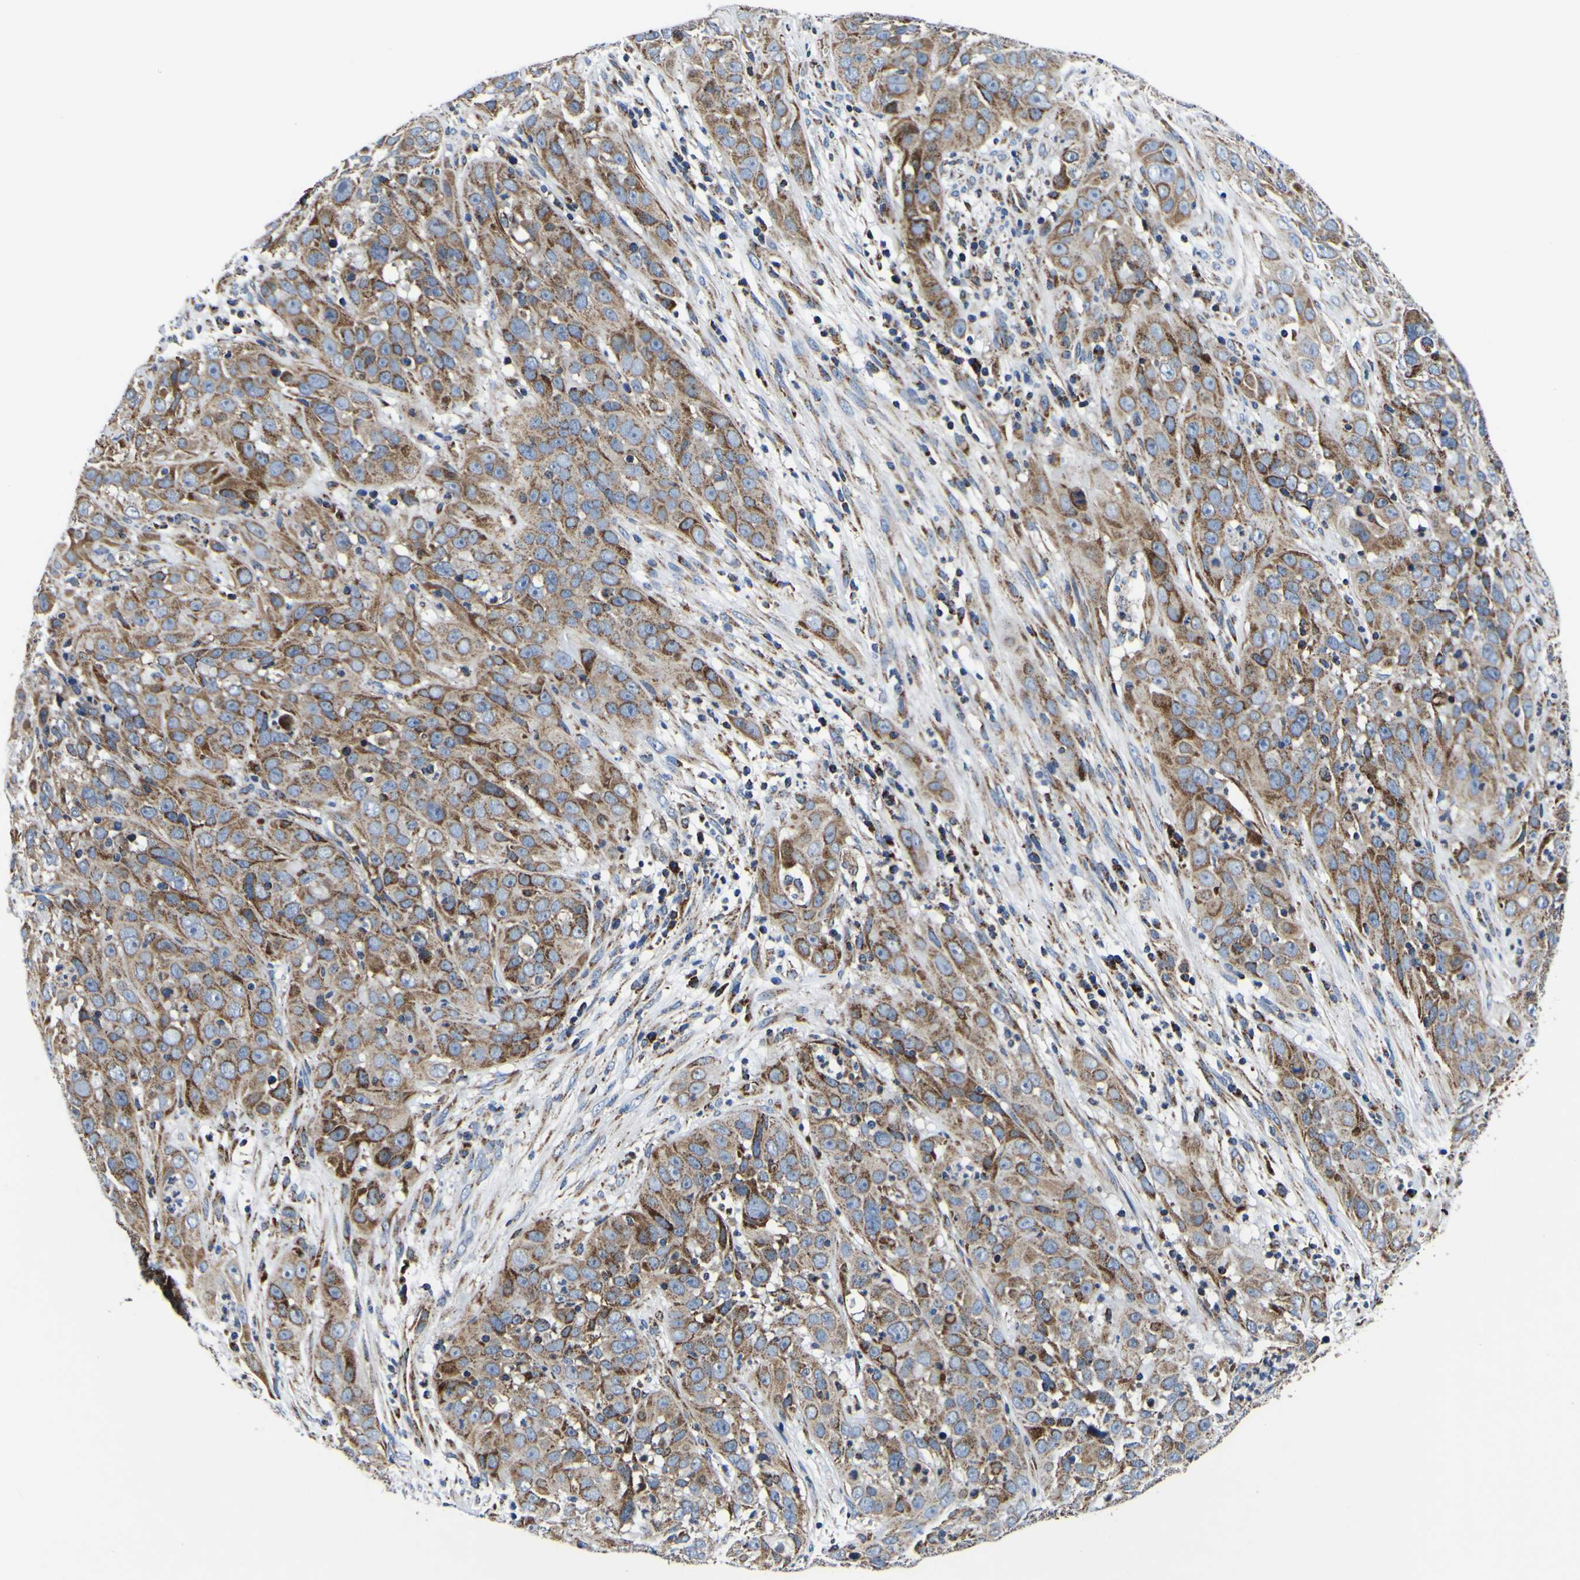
{"staining": {"intensity": "moderate", "quantity": ">75%", "location": "cytoplasmic/membranous"}, "tissue": "cervical cancer", "cell_type": "Tumor cells", "image_type": "cancer", "snomed": [{"axis": "morphology", "description": "Squamous cell carcinoma, NOS"}, {"axis": "topography", "description": "Cervix"}], "caption": "Protein analysis of squamous cell carcinoma (cervical) tissue displays moderate cytoplasmic/membranous expression in about >75% of tumor cells.", "gene": "PTRH2", "patient": {"sex": "female", "age": 32}}